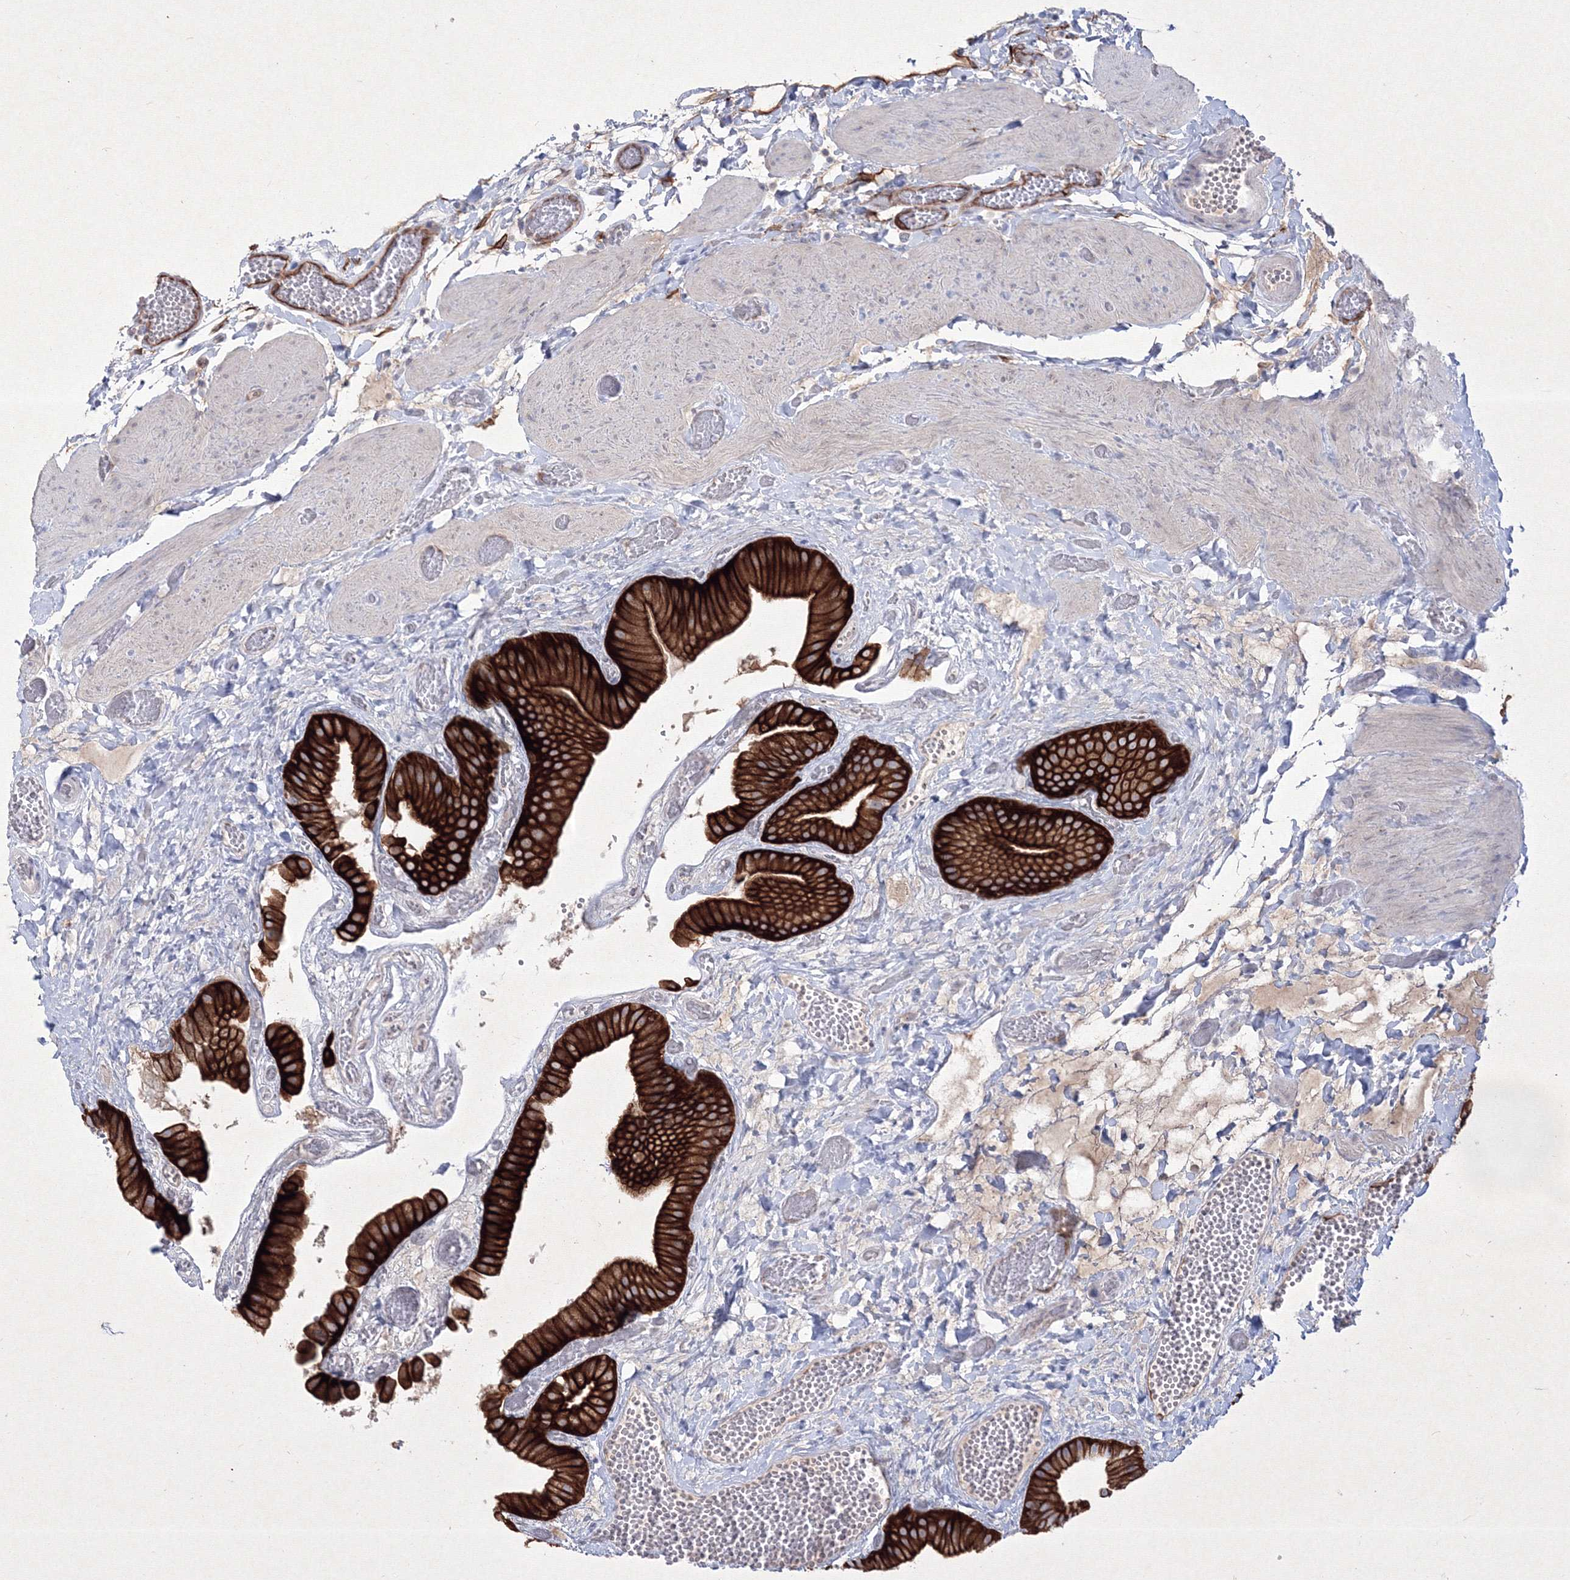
{"staining": {"intensity": "strong", "quantity": ">75%", "location": "cytoplasmic/membranous"}, "tissue": "gallbladder", "cell_type": "Glandular cells", "image_type": "normal", "snomed": [{"axis": "morphology", "description": "Normal tissue, NOS"}, {"axis": "topography", "description": "Gallbladder"}], "caption": "The histopathology image shows staining of unremarkable gallbladder, revealing strong cytoplasmic/membranous protein positivity (brown color) within glandular cells. (brown staining indicates protein expression, while blue staining denotes nuclei).", "gene": "TMEM139", "patient": {"sex": "female", "age": 64}}